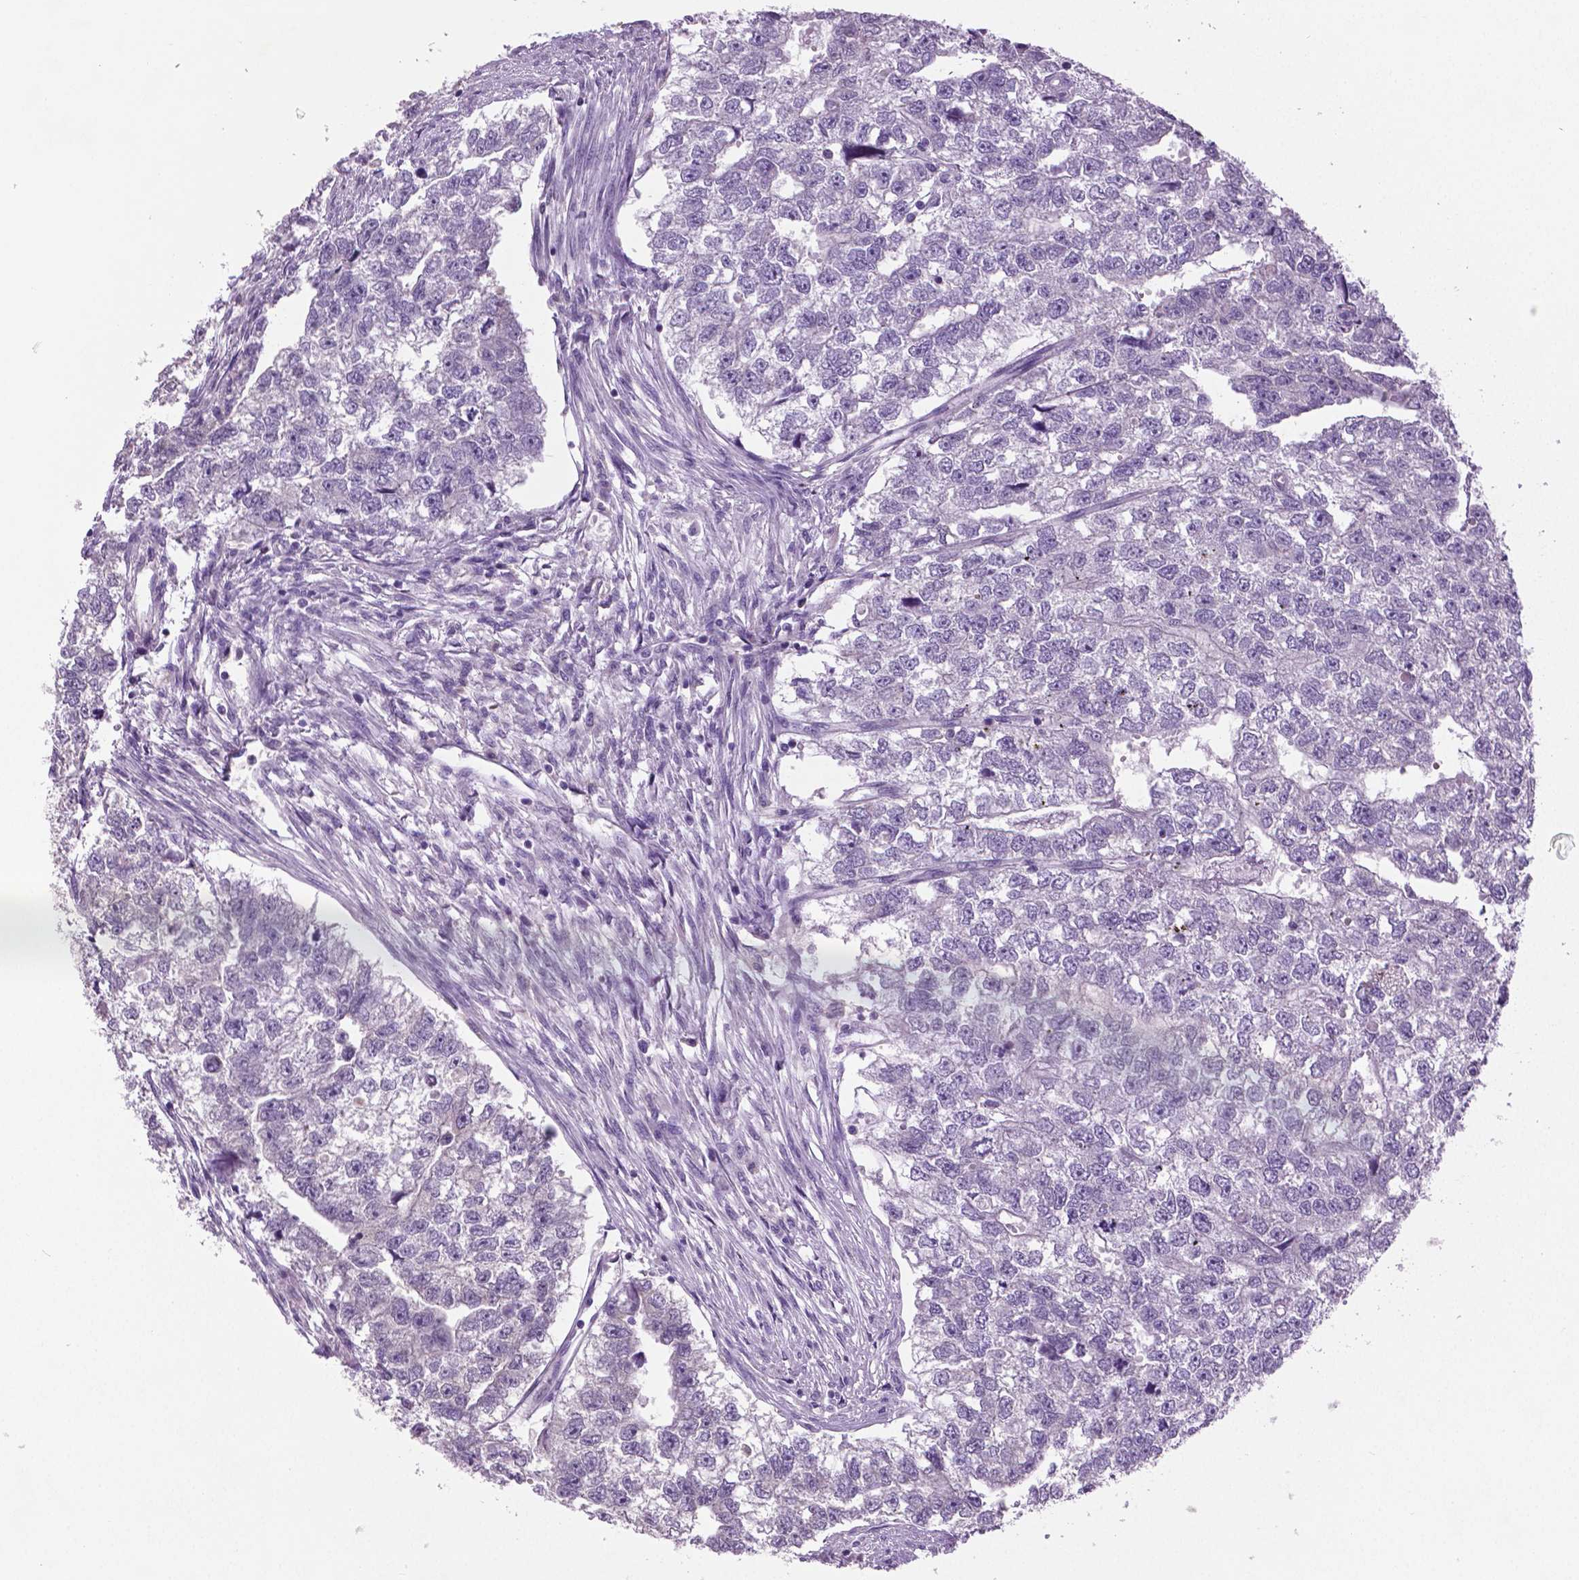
{"staining": {"intensity": "negative", "quantity": "none", "location": "none"}, "tissue": "testis cancer", "cell_type": "Tumor cells", "image_type": "cancer", "snomed": [{"axis": "morphology", "description": "Carcinoma, Embryonal, NOS"}, {"axis": "morphology", "description": "Teratoma, malignant, NOS"}, {"axis": "topography", "description": "Testis"}], "caption": "The histopathology image exhibits no significant positivity in tumor cells of testis cancer (embryonal carcinoma).", "gene": "DNAH12", "patient": {"sex": "male", "age": 44}}